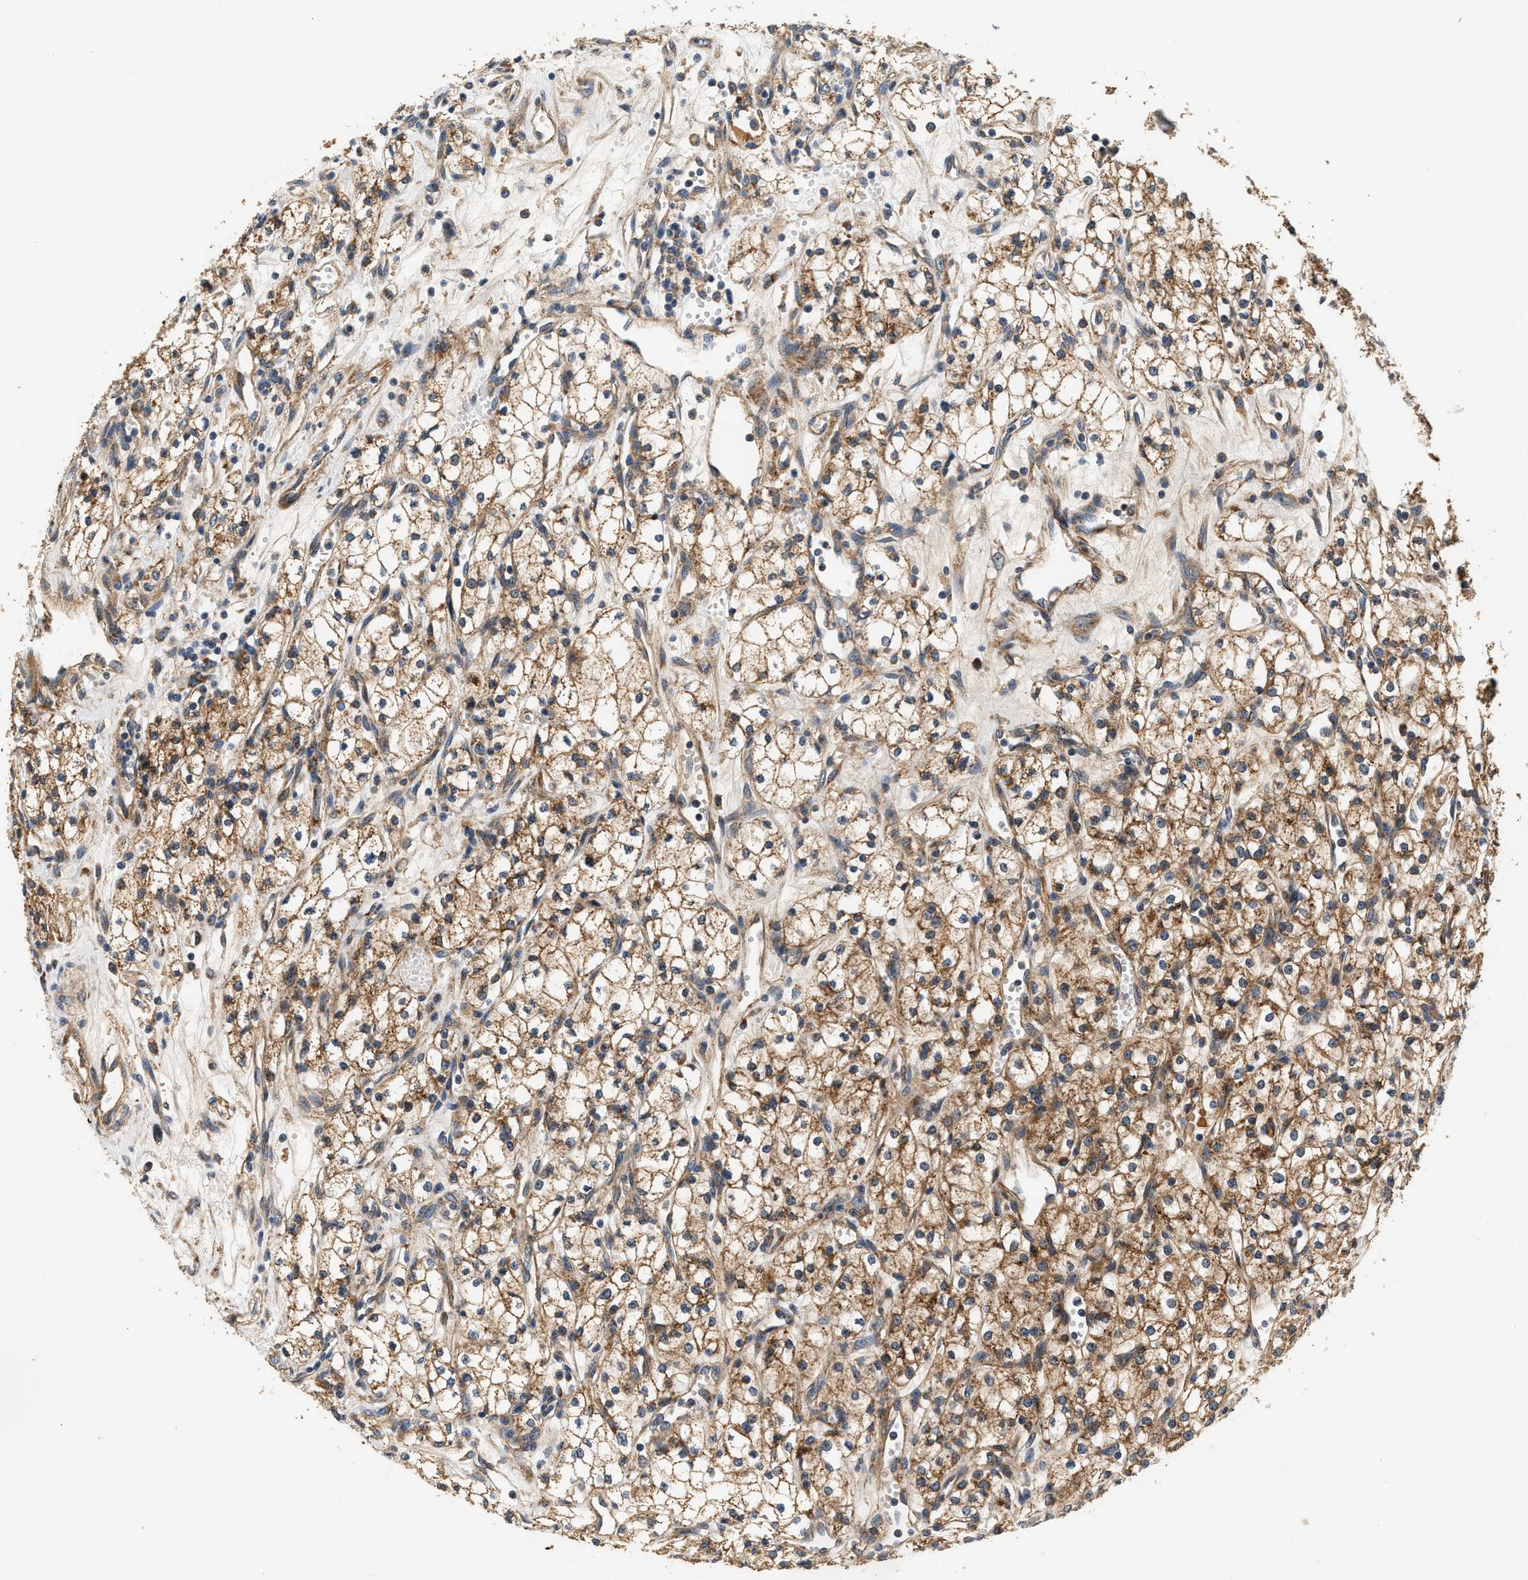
{"staining": {"intensity": "moderate", "quantity": ">75%", "location": "cytoplasmic/membranous"}, "tissue": "renal cancer", "cell_type": "Tumor cells", "image_type": "cancer", "snomed": [{"axis": "morphology", "description": "Adenocarcinoma, NOS"}, {"axis": "topography", "description": "Kidney"}], "caption": "A brown stain highlights moderate cytoplasmic/membranous positivity of a protein in renal adenocarcinoma tumor cells.", "gene": "DUSP10", "patient": {"sex": "male", "age": 59}}